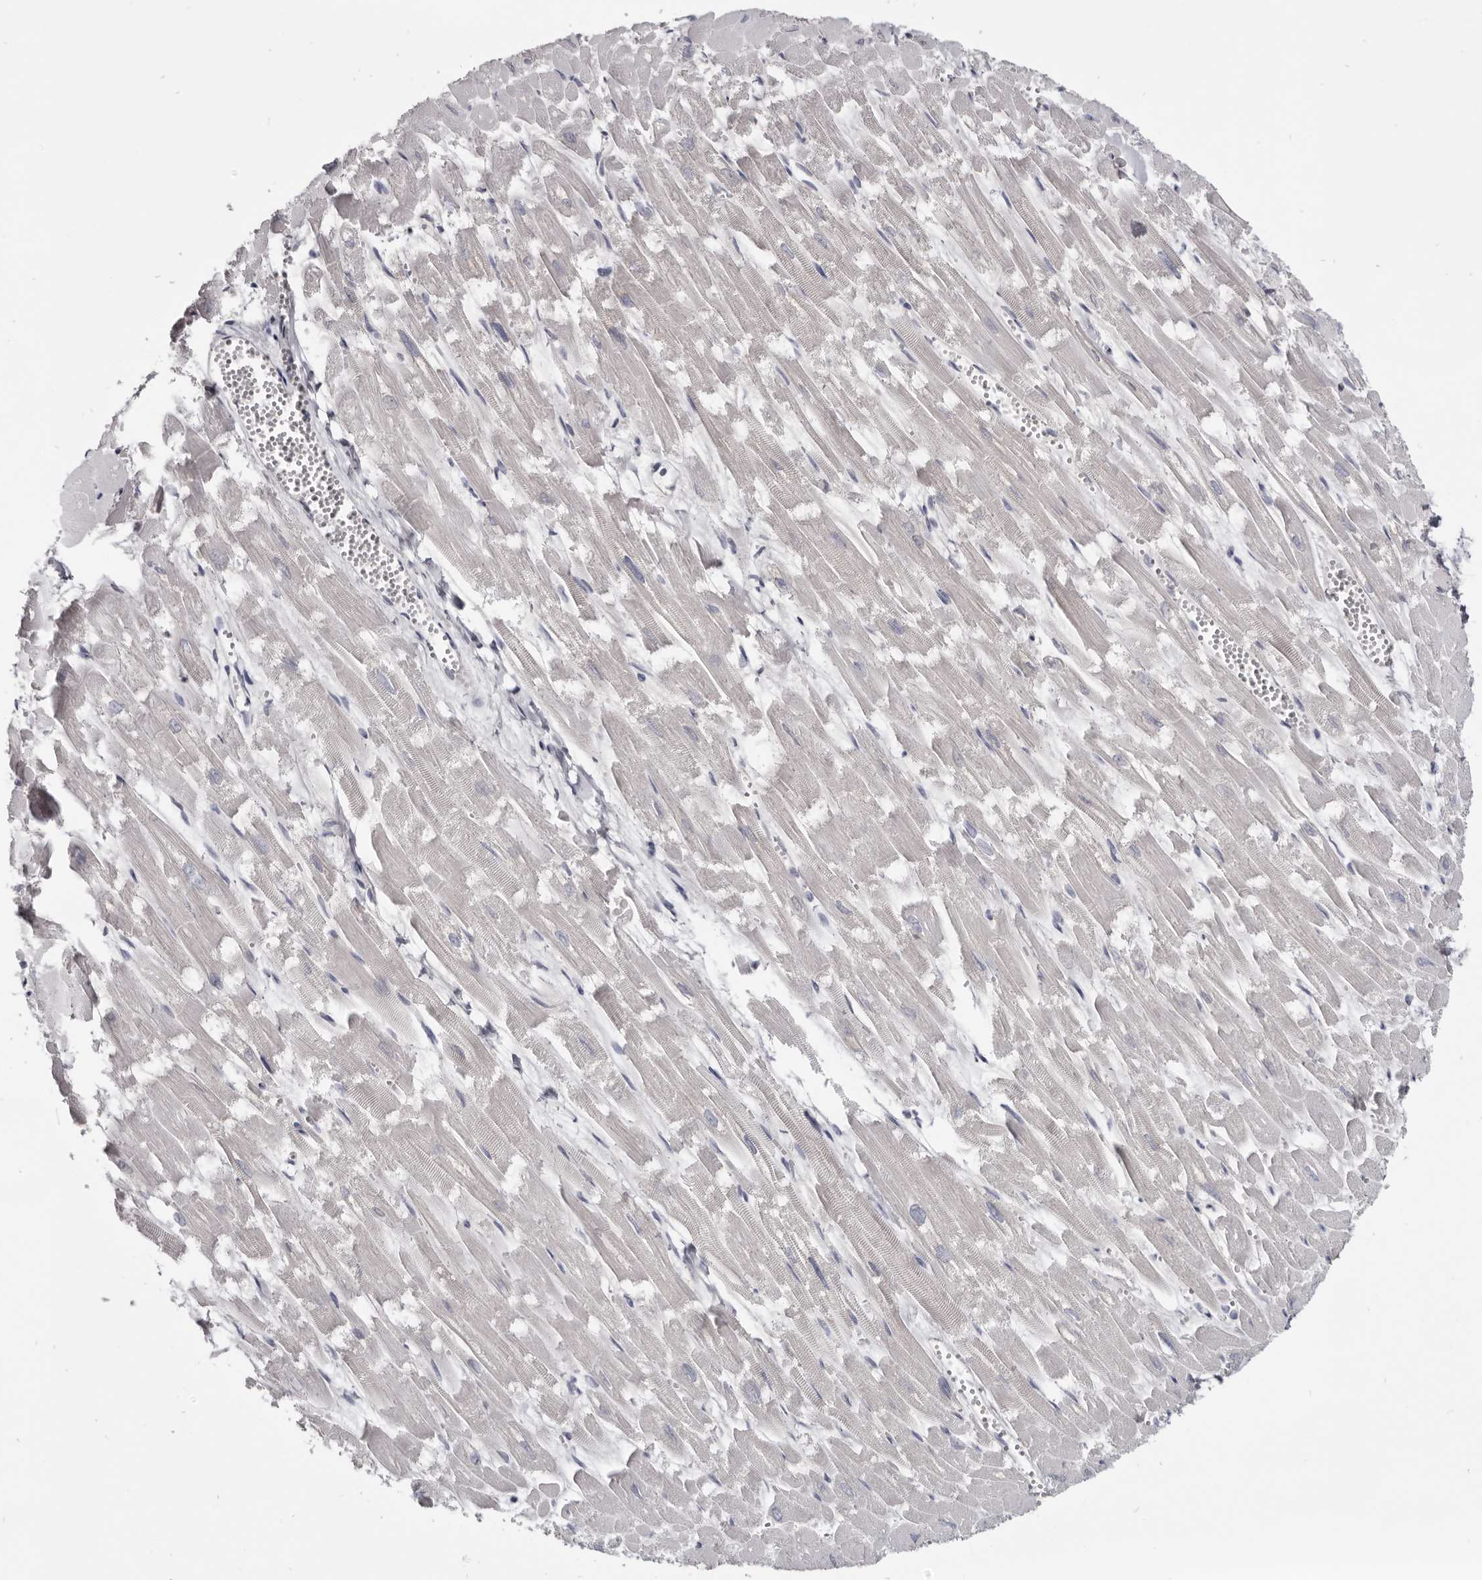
{"staining": {"intensity": "negative", "quantity": "none", "location": "none"}, "tissue": "heart muscle", "cell_type": "Cardiomyocytes", "image_type": "normal", "snomed": [{"axis": "morphology", "description": "Normal tissue, NOS"}, {"axis": "topography", "description": "Heart"}], "caption": "Protein analysis of benign heart muscle displays no significant staining in cardiomyocytes. (IHC, brightfield microscopy, high magnification).", "gene": "CGN", "patient": {"sex": "male", "age": 54}}